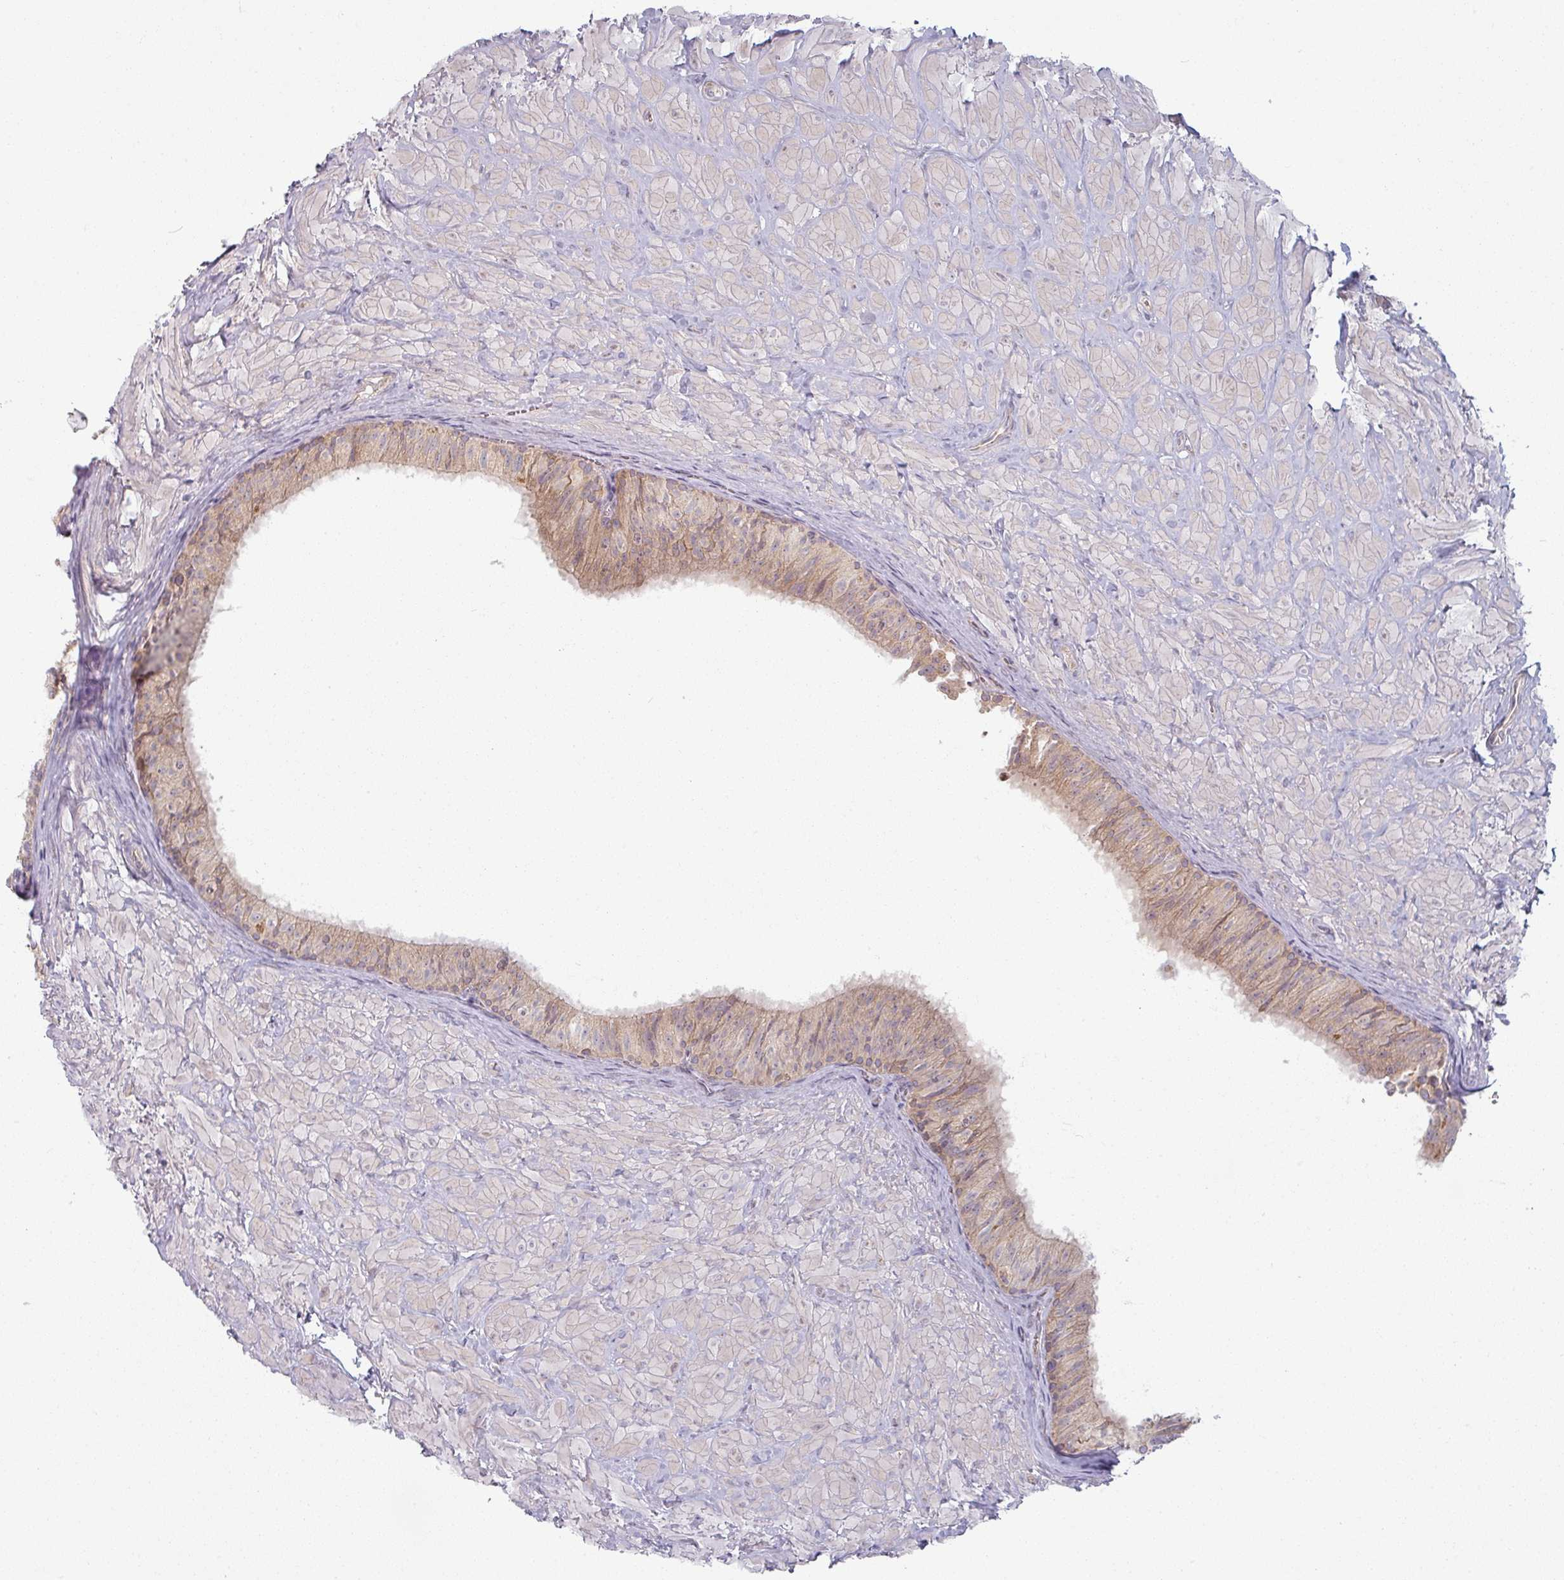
{"staining": {"intensity": "weak", "quantity": "25%-75%", "location": "cytoplasmic/membranous"}, "tissue": "epididymis", "cell_type": "Glandular cells", "image_type": "normal", "snomed": [{"axis": "morphology", "description": "Normal tissue, NOS"}, {"axis": "topography", "description": "Epididymis"}], "caption": "This is an image of immunohistochemistry (IHC) staining of normal epididymis, which shows weak staining in the cytoplasmic/membranous of glandular cells.", "gene": "PLEKHJ1", "patient": {"sex": "male", "age": 30}}